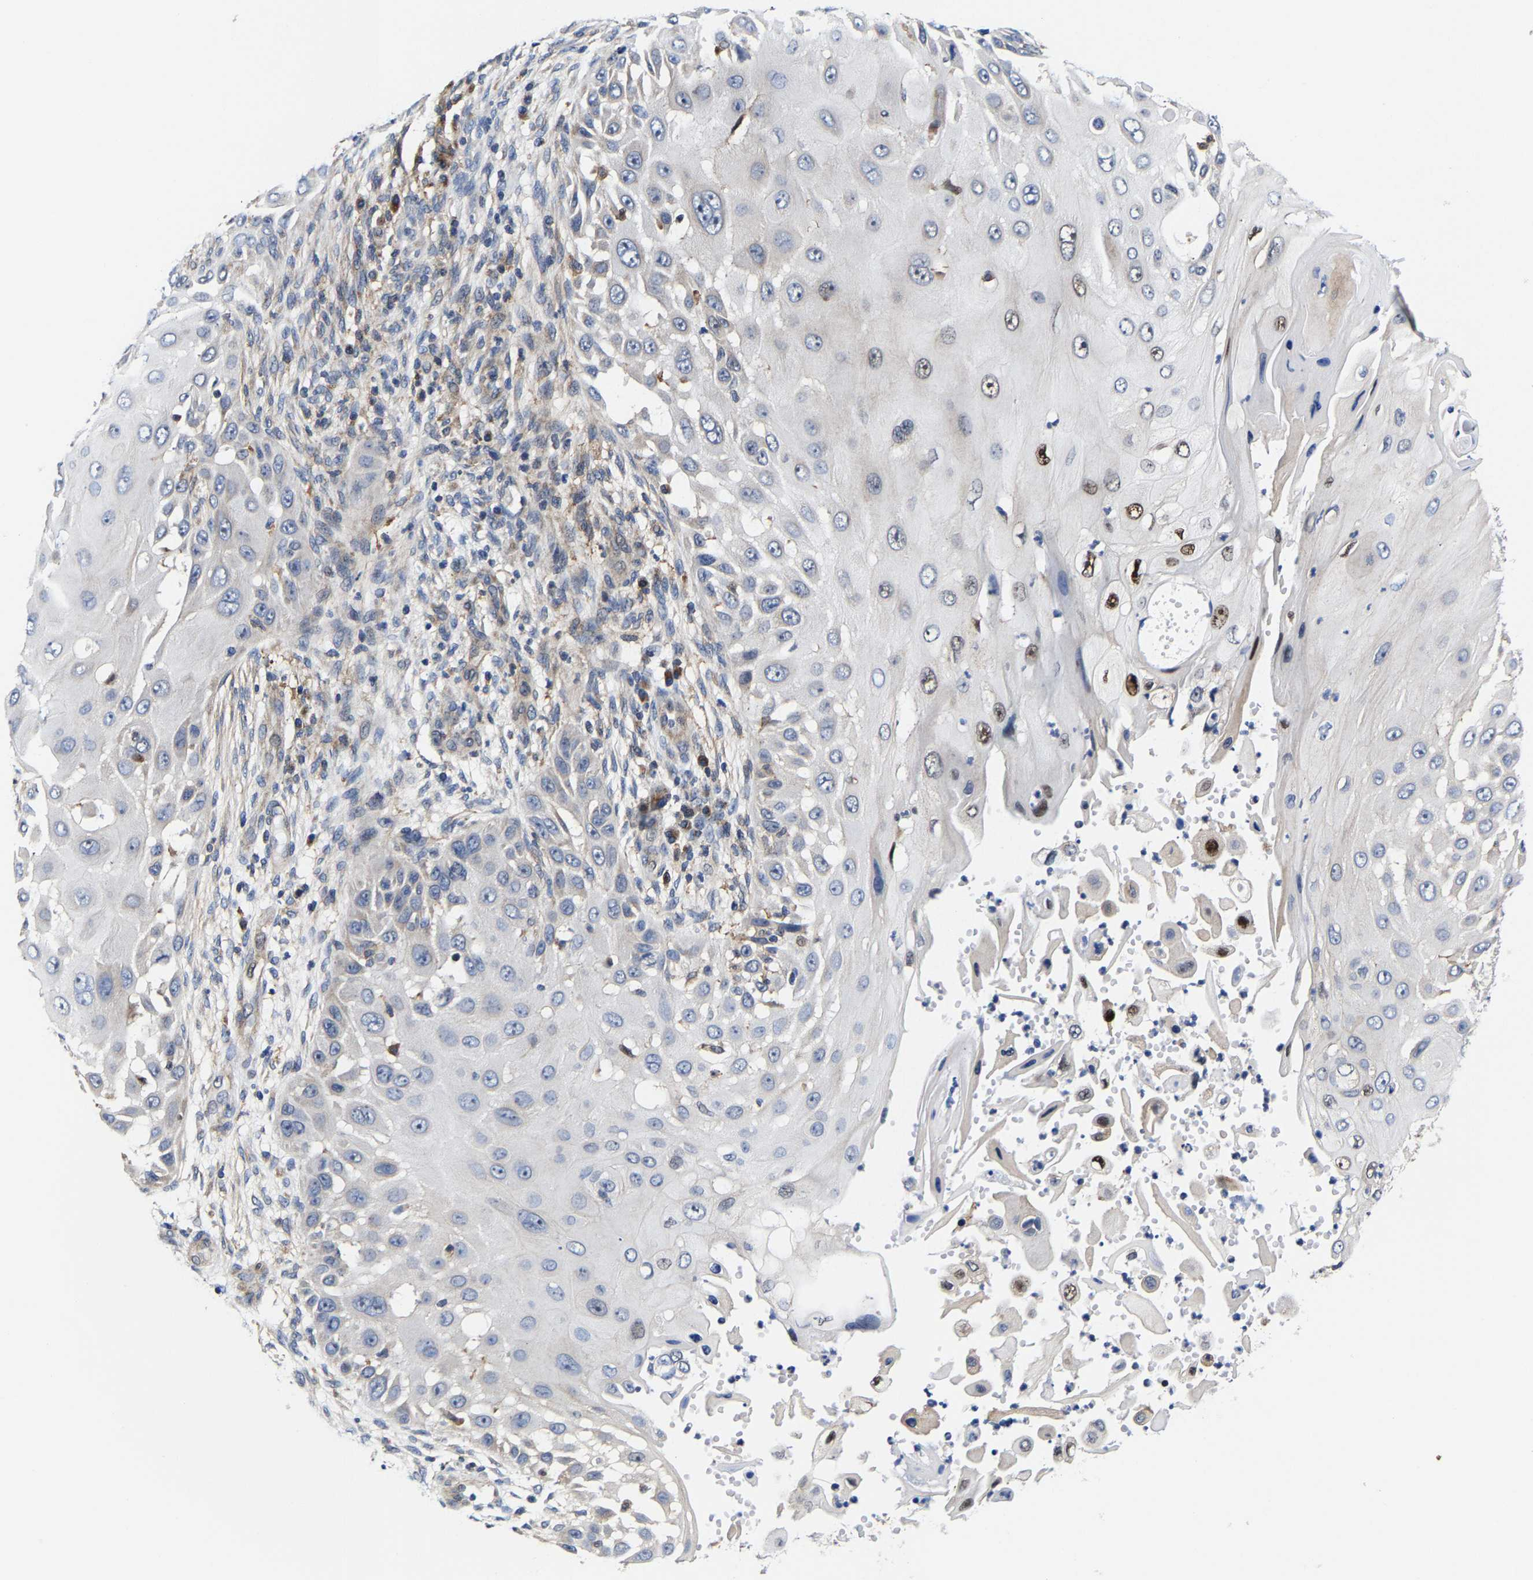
{"staining": {"intensity": "moderate", "quantity": "<25%", "location": "nuclear"}, "tissue": "skin cancer", "cell_type": "Tumor cells", "image_type": "cancer", "snomed": [{"axis": "morphology", "description": "Squamous cell carcinoma, NOS"}, {"axis": "topography", "description": "Skin"}], "caption": "Immunohistochemistry (IHC) staining of skin squamous cell carcinoma, which shows low levels of moderate nuclear staining in about <25% of tumor cells indicating moderate nuclear protein expression. The staining was performed using DAB (brown) for protein detection and nuclei were counterstained in hematoxylin (blue).", "gene": "PFKFB3", "patient": {"sex": "female", "age": 44}}